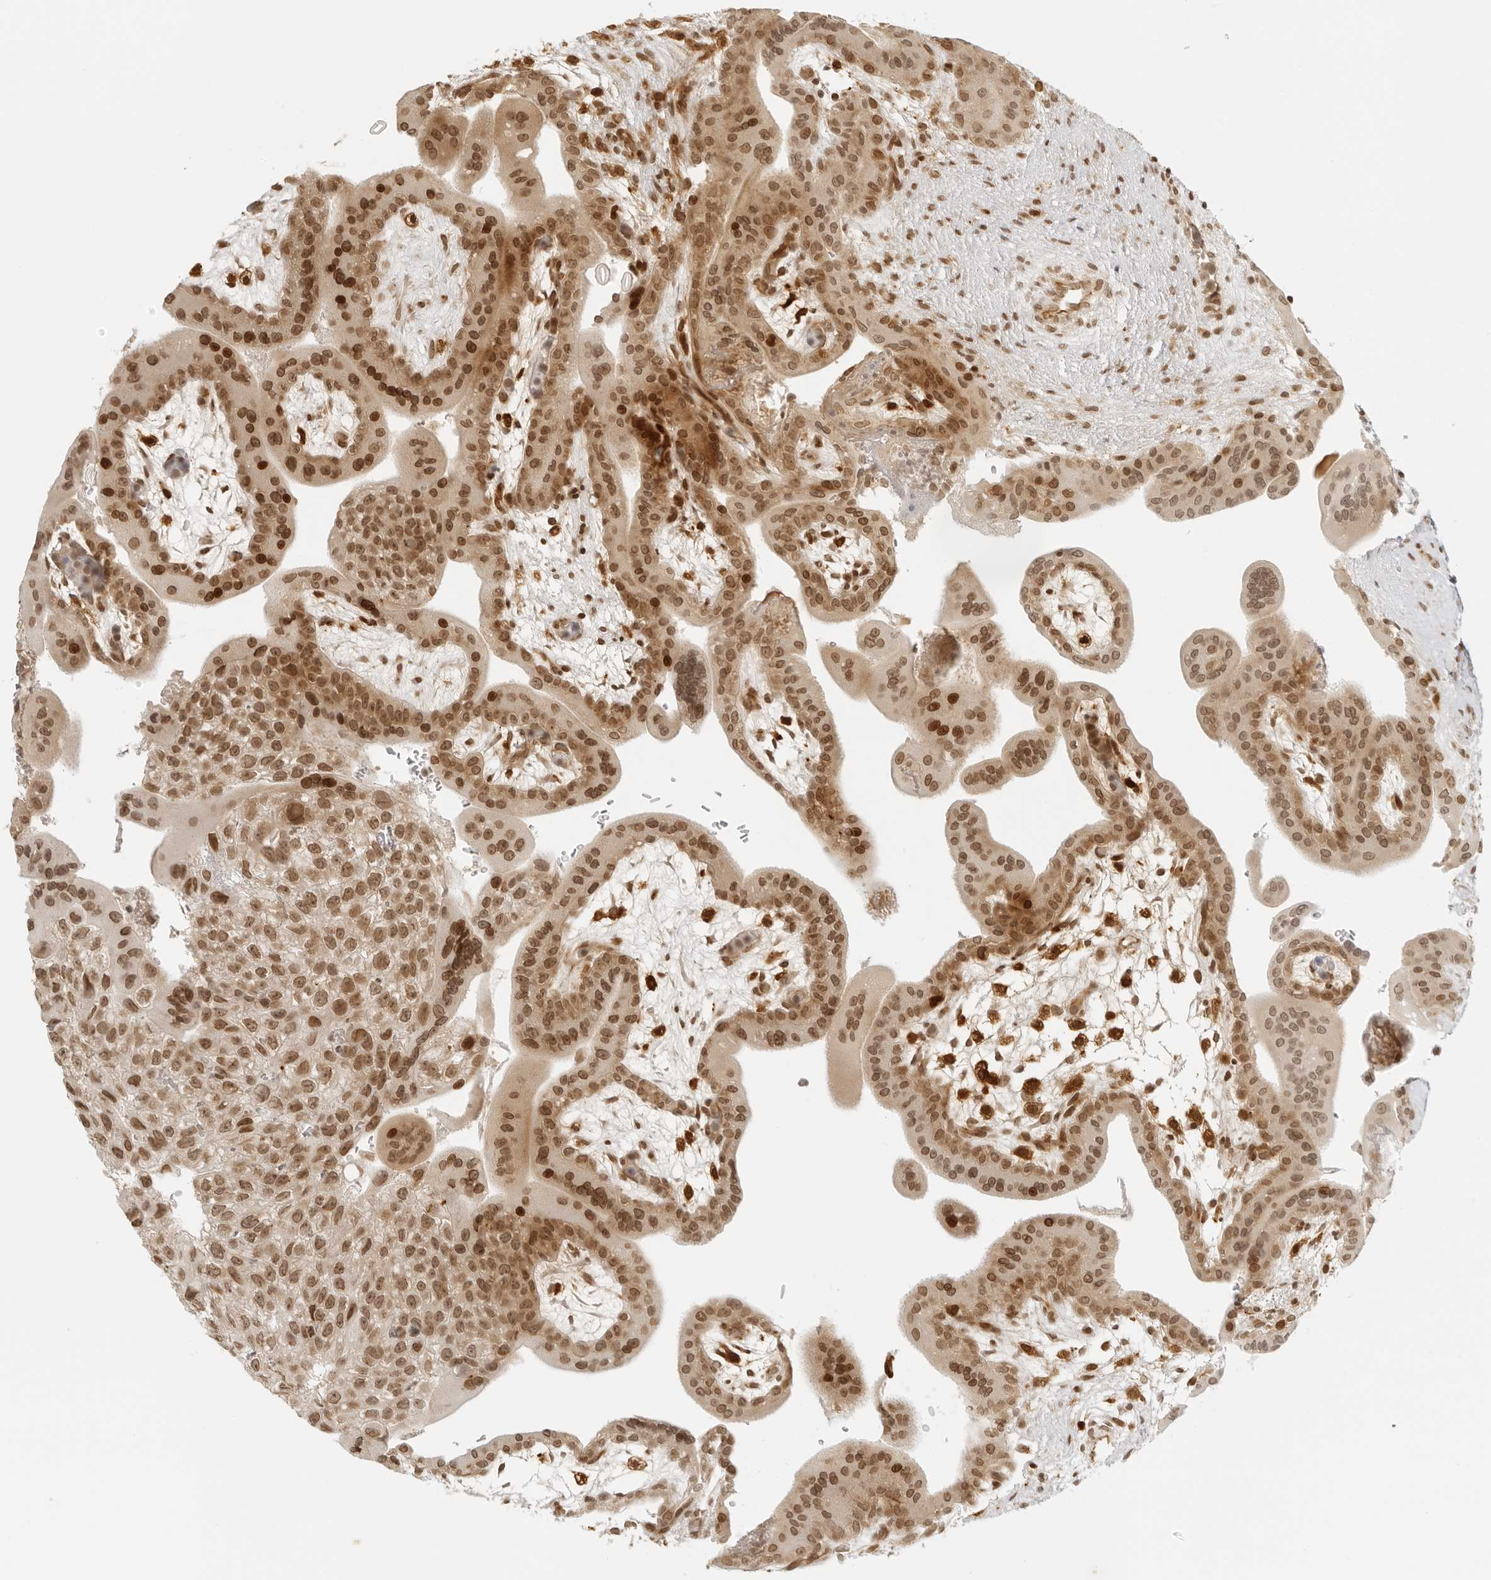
{"staining": {"intensity": "moderate", "quantity": ">75%", "location": "cytoplasmic/membranous,nuclear"}, "tissue": "placenta", "cell_type": "Decidual cells", "image_type": "normal", "snomed": [{"axis": "morphology", "description": "Normal tissue, NOS"}, {"axis": "topography", "description": "Placenta"}], "caption": "Immunohistochemistry photomicrograph of normal placenta: human placenta stained using immunohistochemistry reveals medium levels of moderate protein expression localized specifically in the cytoplasmic/membranous,nuclear of decidual cells, appearing as a cytoplasmic/membranous,nuclear brown color.", "gene": "ZNF407", "patient": {"sex": "female", "age": 35}}